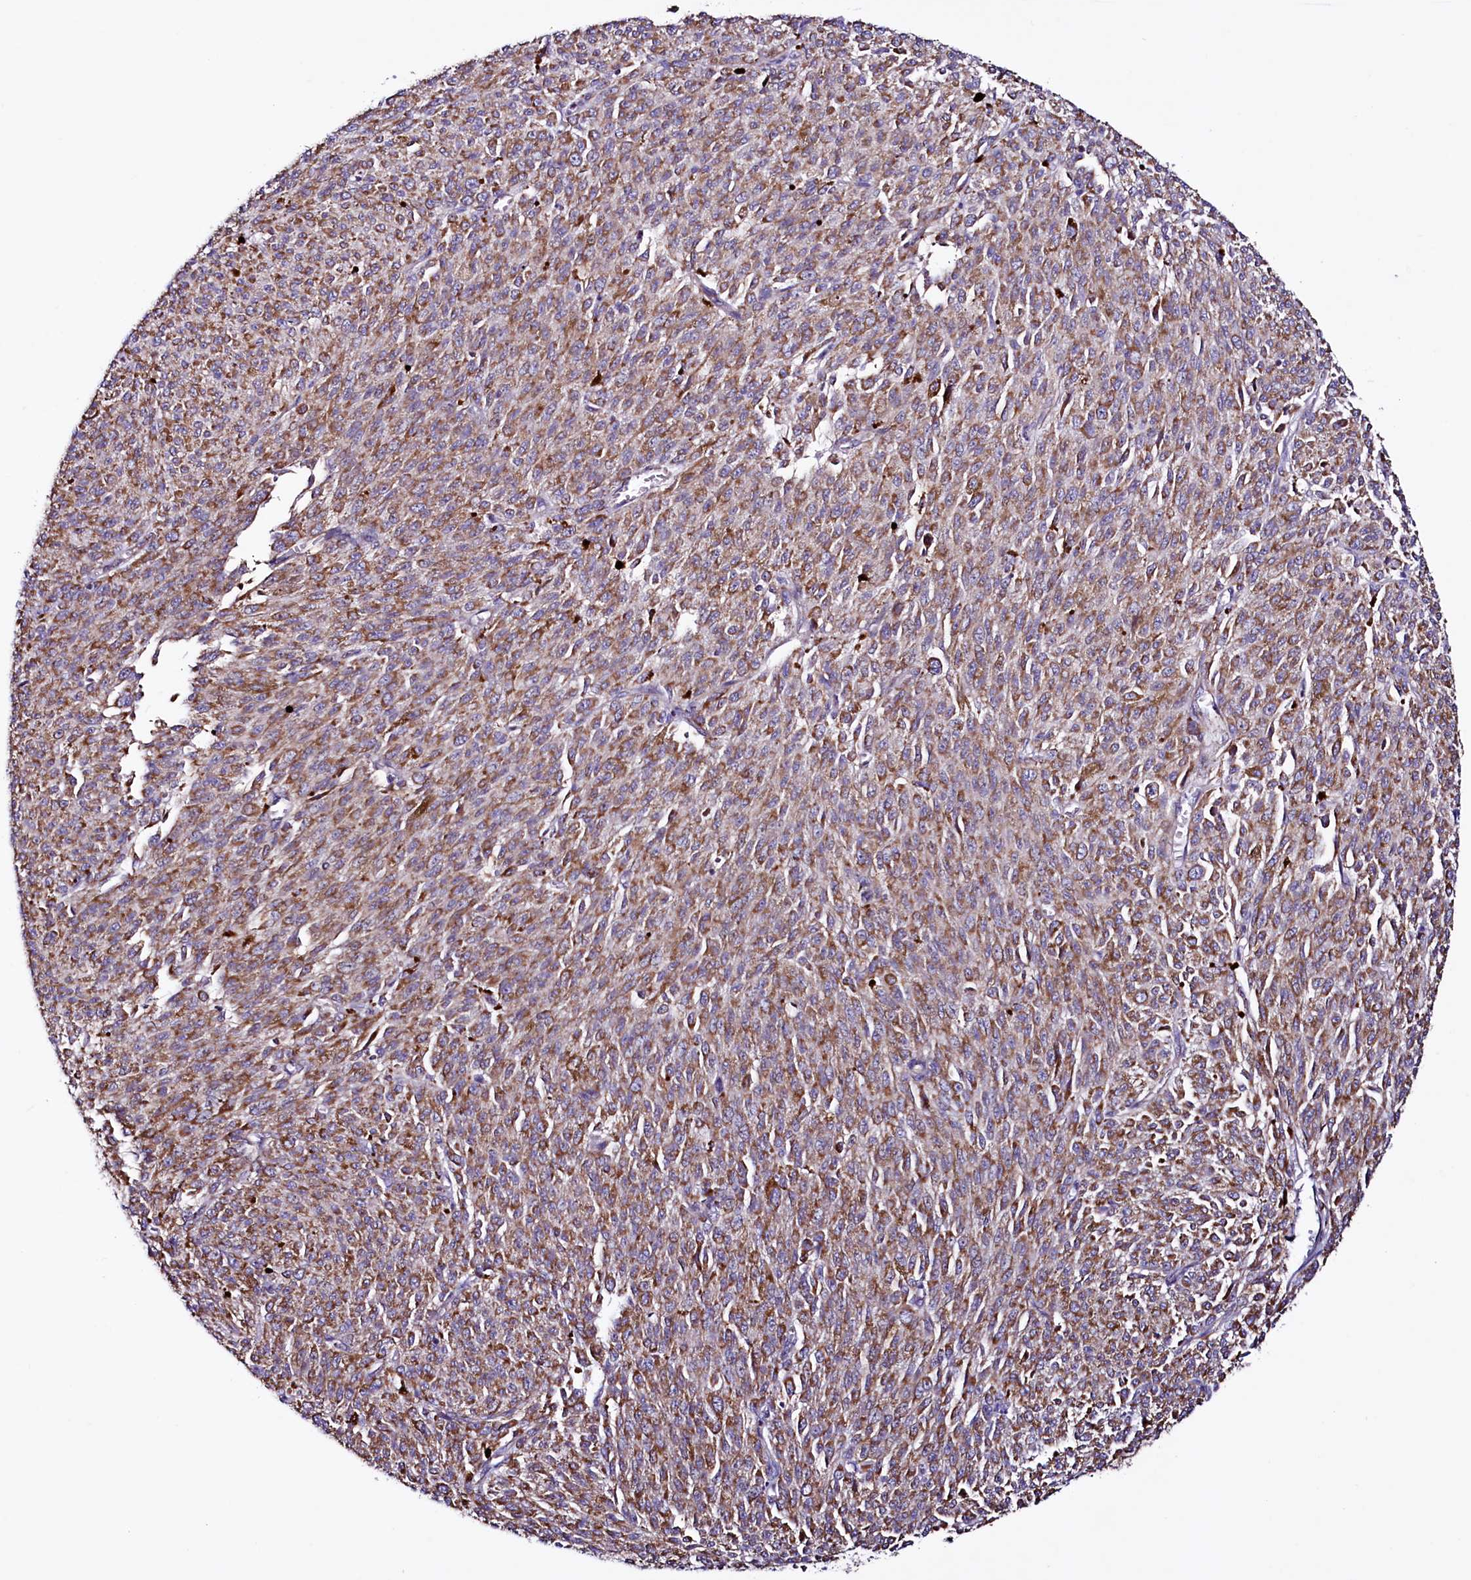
{"staining": {"intensity": "moderate", "quantity": ">75%", "location": "cytoplasmic/membranous"}, "tissue": "melanoma", "cell_type": "Tumor cells", "image_type": "cancer", "snomed": [{"axis": "morphology", "description": "Malignant melanoma, NOS"}, {"axis": "topography", "description": "Skin"}], "caption": "A brown stain shows moderate cytoplasmic/membranous positivity of a protein in human melanoma tumor cells. (DAB IHC with brightfield microscopy, high magnification).", "gene": "STARD5", "patient": {"sex": "female", "age": 52}}